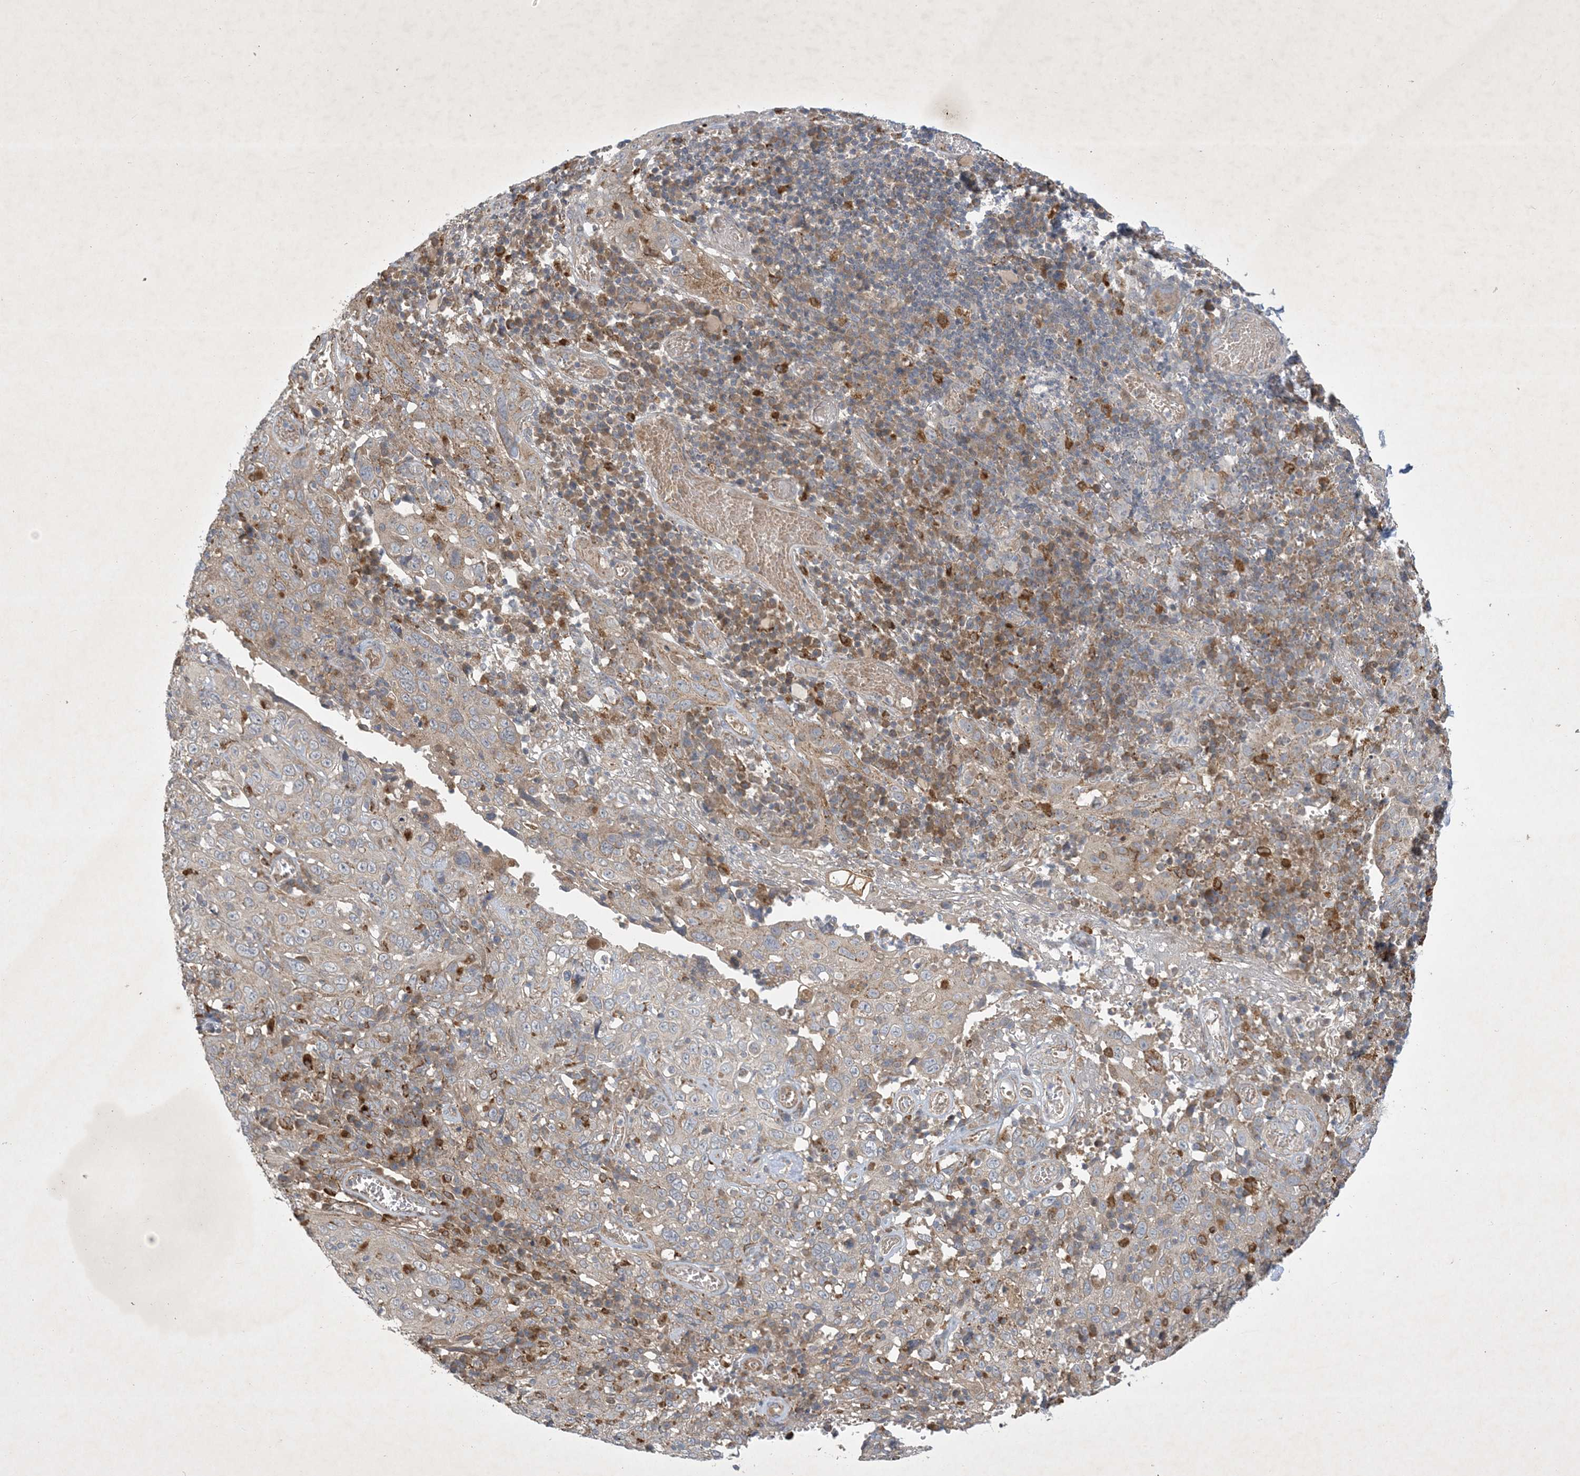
{"staining": {"intensity": "weak", "quantity": "<25%", "location": "cytoplasmic/membranous"}, "tissue": "cervical cancer", "cell_type": "Tumor cells", "image_type": "cancer", "snomed": [{"axis": "morphology", "description": "Squamous cell carcinoma, NOS"}, {"axis": "topography", "description": "Cervix"}], "caption": "Immunohistochemistry (IHC) micrograph of human cervical squamous cell carcinoma stained for a protein (brown), which shows no staining in tumor cells. The staining is performed using DAB (3,3'-diaminobenzidine) brown chromogen with nuclei counter-stained in using hematoxylin.", "gene": "MRPS18A", "patient": {"sex": "female", "age": 46}}